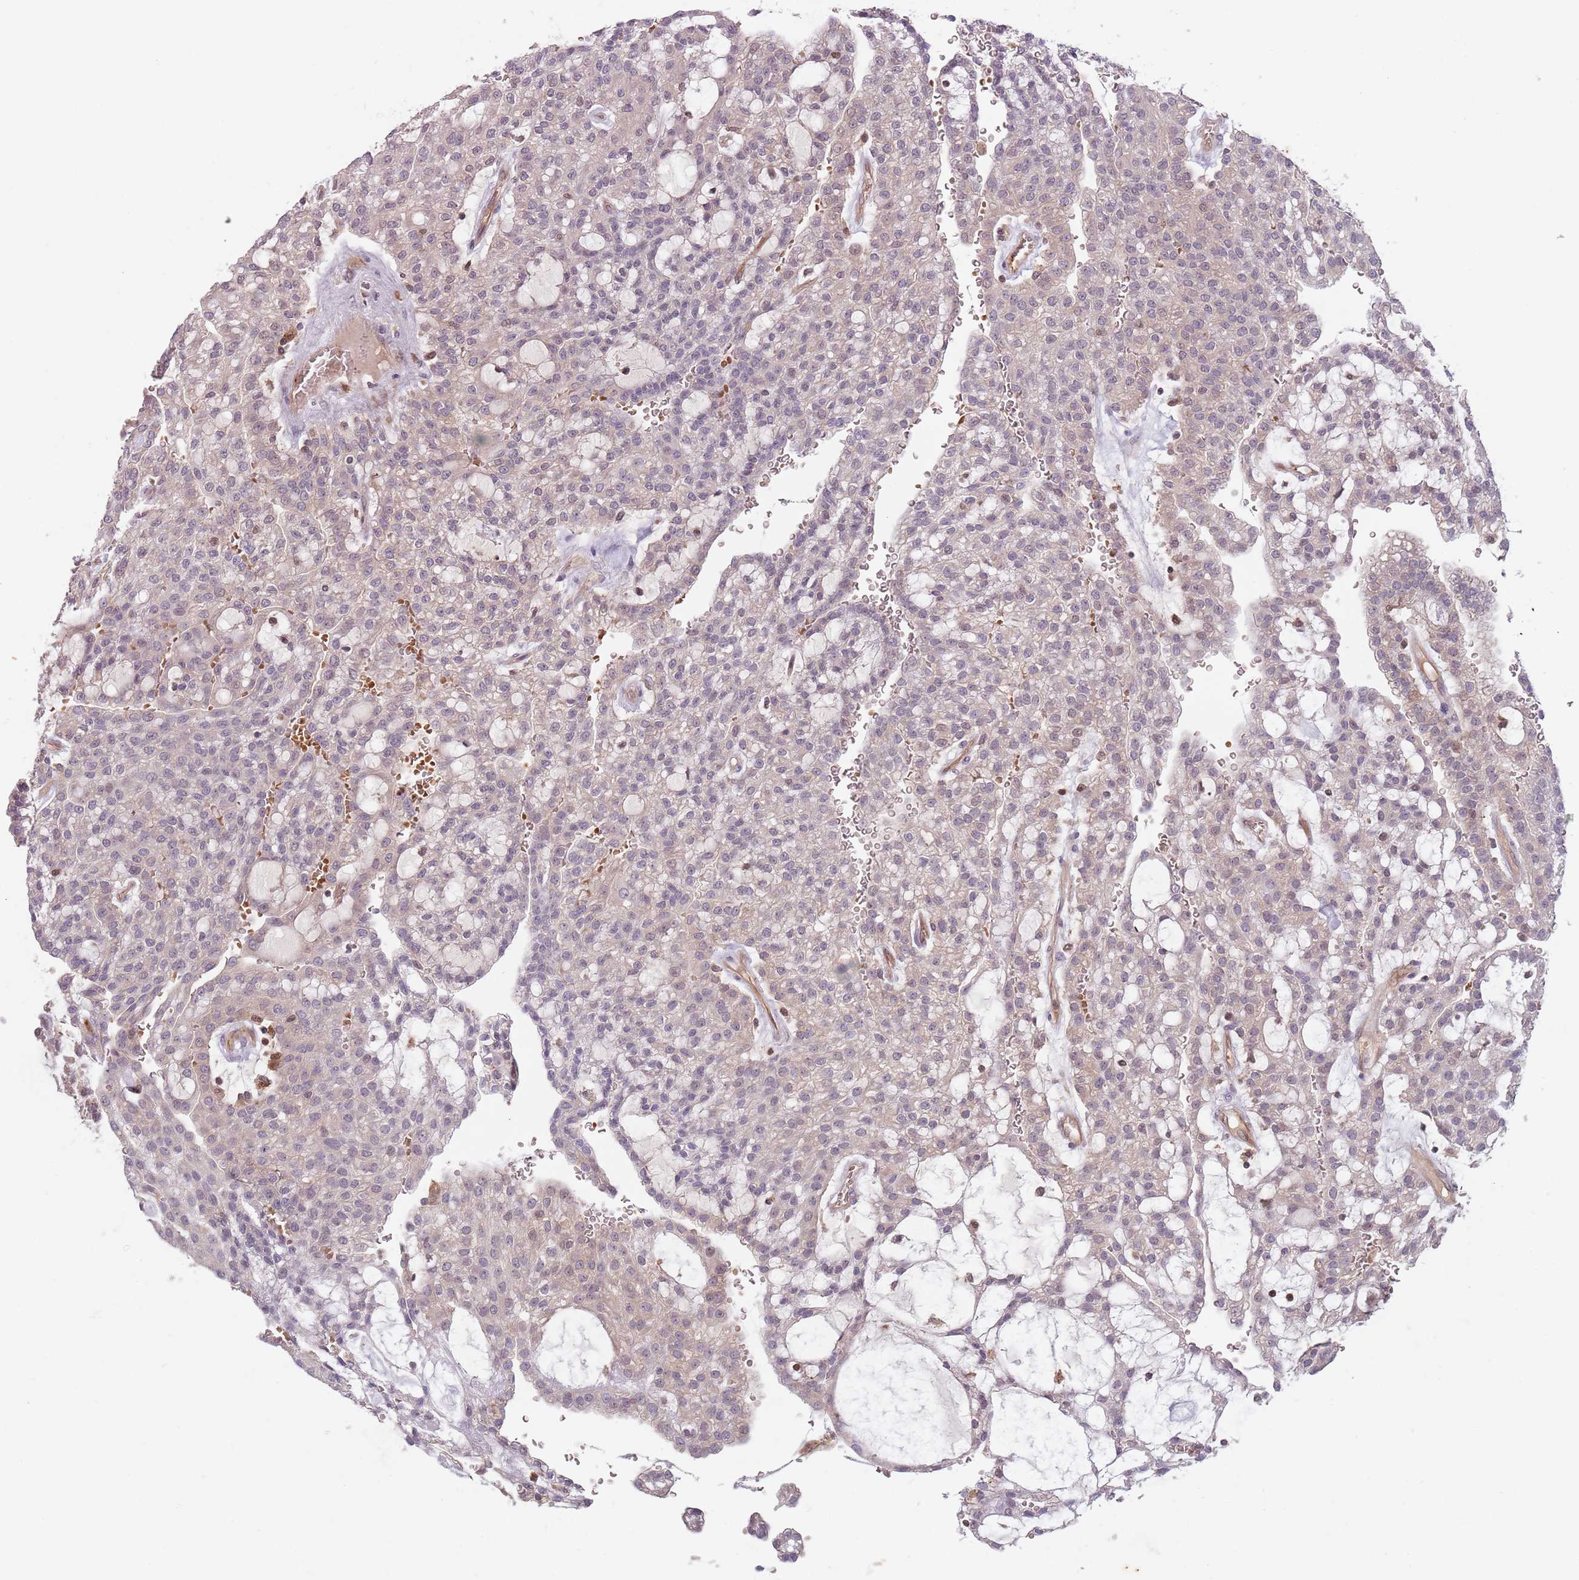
{"staining": {"intensity": "negative", "quantity": "none", "location": "none"}, "tissue": "renal cancer", "cell_type": "Tumor cells", "image_type": "cancer", "snomed": [{"axis": "morphology", "description": "Adenocarcinoma, NOS"}, {"axis": "topography", "description": "Kidney"}], "caption": "High power microscopy micrograph of an immunohistochemistry (IHC) image of renal cancer, revealing no significant expression in tumor cells. (DAB IHC, high magnification).", "gene": "GPR180", "patient": {"sex": "male", "age": 63}}